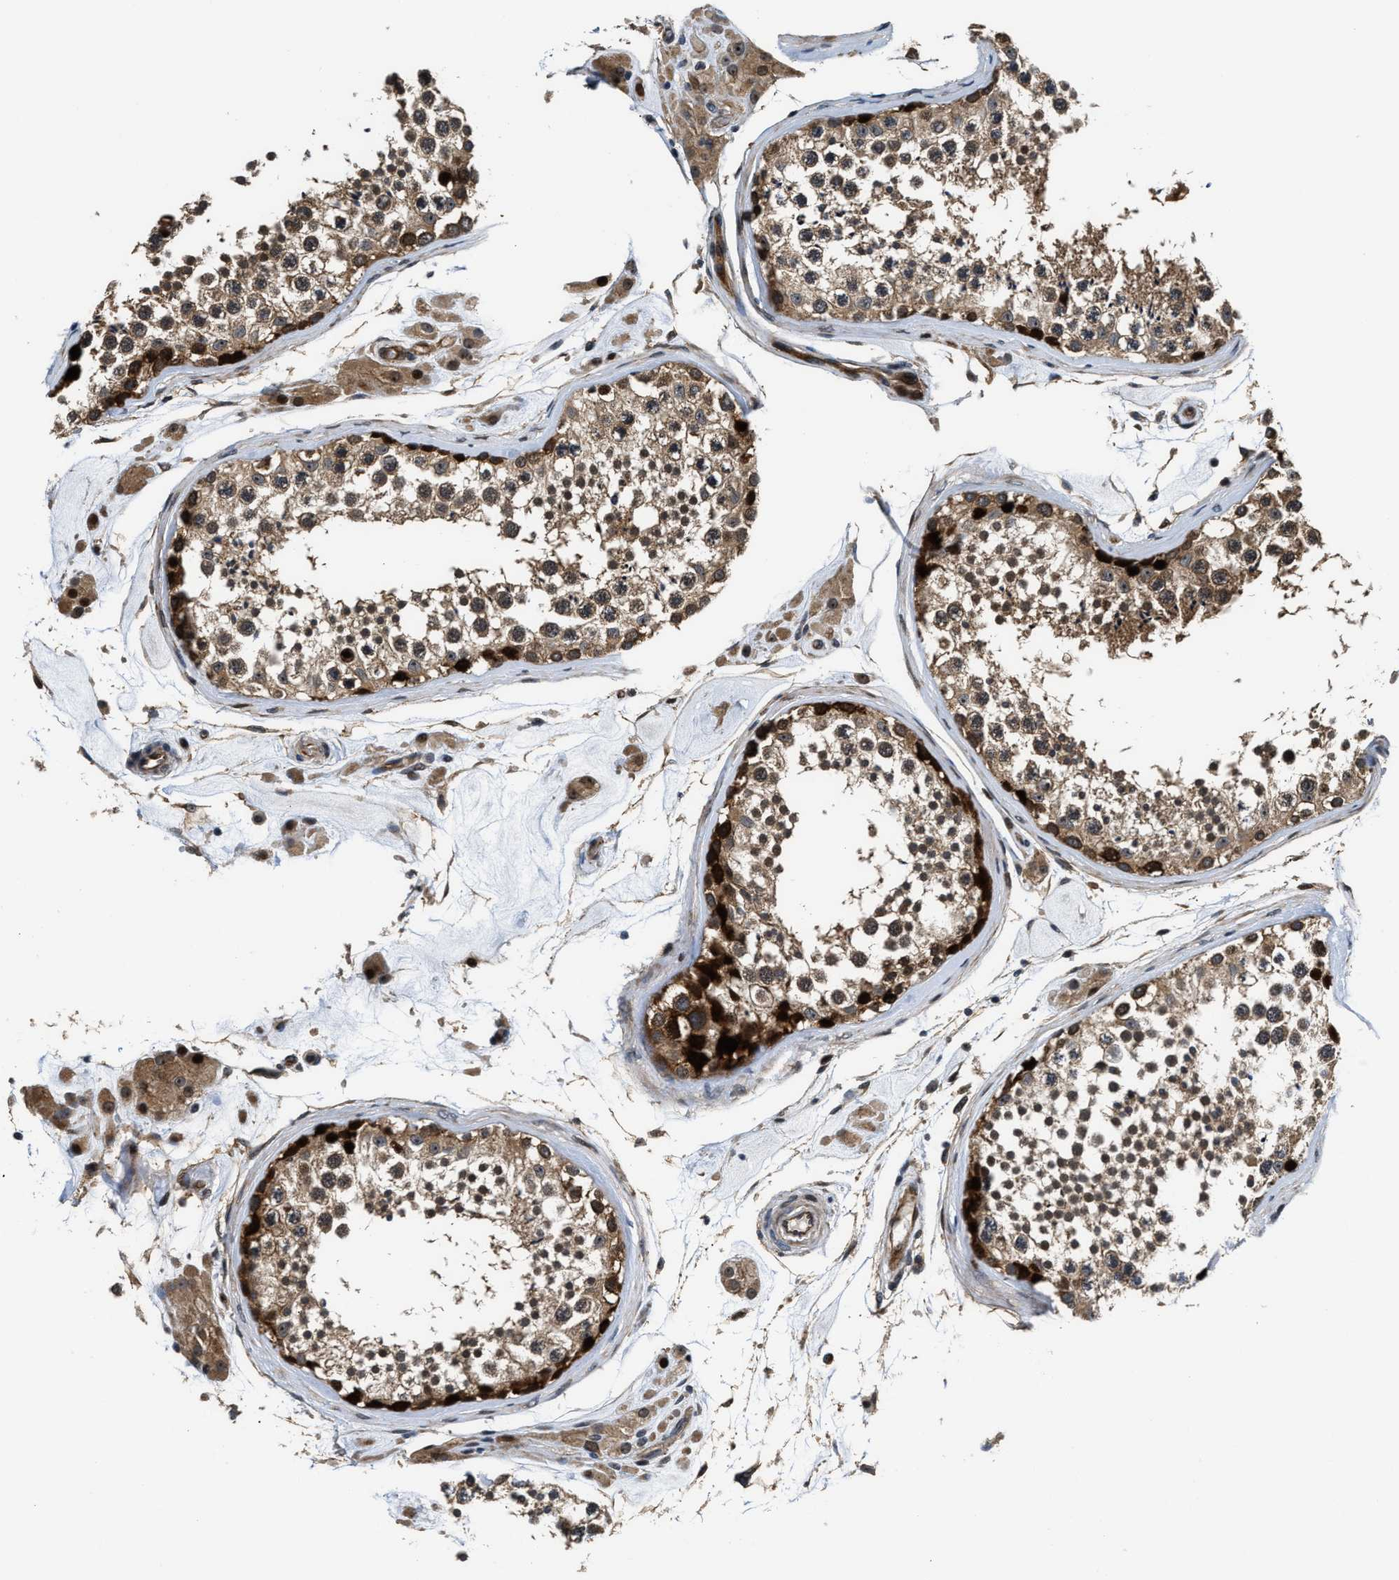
{"staining": {"intensity": "strong", "quantity": ">75%", "location": "cytoplasmic/membranous,nuclear"}, "tissue": "testis", "cell_type": "Cells in seminiferous ducts", "image_type": "normal", "snomed": [{"axis": "morphology", "description": "Normal tissue, NOS"}, {"axis": "topography", "description": "Testis"}], "caption": "This image demonstrates immunohistochemistry staining of benign testis, with high strong cytoplasmic/membranous,nuclear staining in approximately >75% of cells in seminiferous ducts.", "gene": "ALDH3A2", "patient": {"sex": "male", "age": 46}}